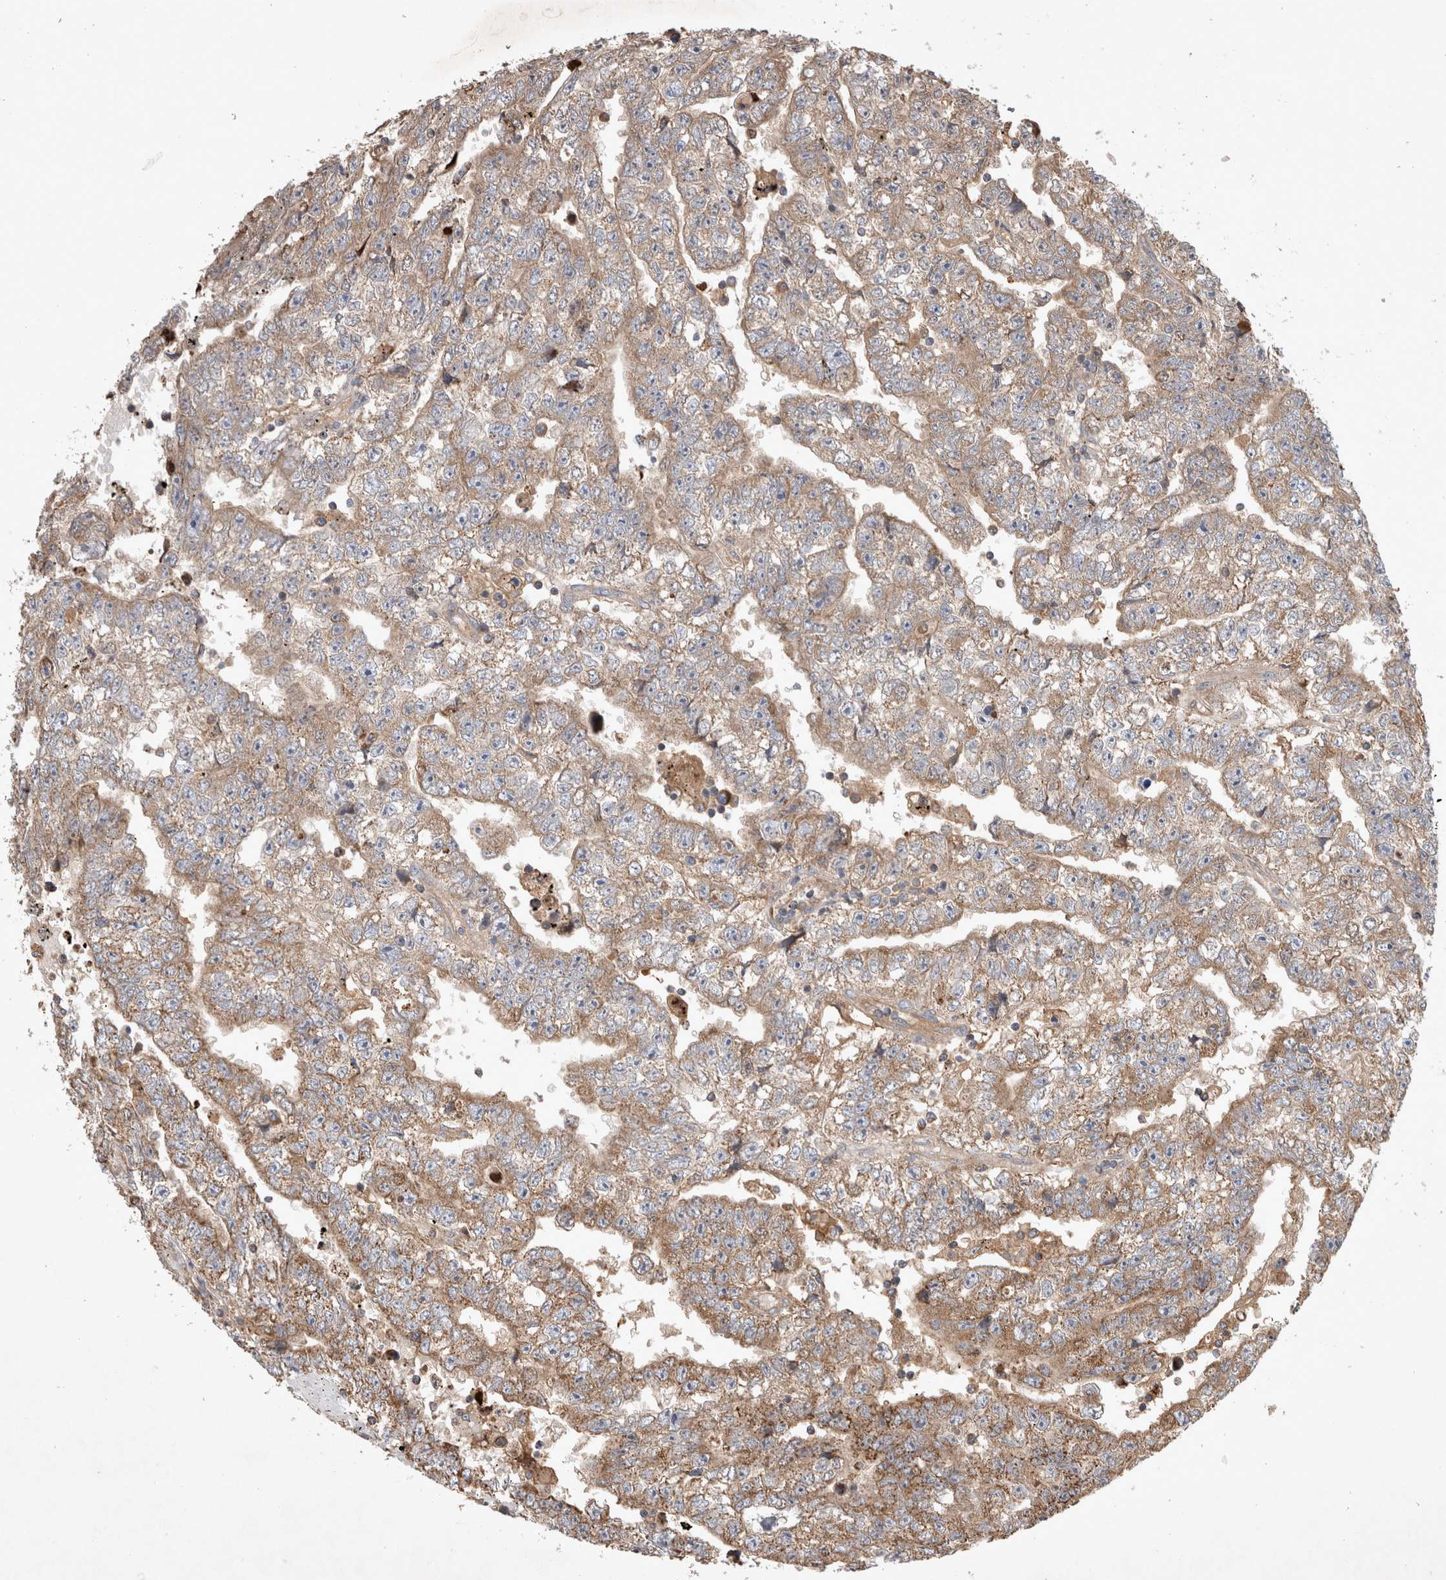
{"staining": {"intensity": "weak", "quantity": ">75%", "location": "cytoplasmic/membranous"}, "tissue": "testis cancer", "cell_type": "Tumor cells", "image_type": "cancer", "snomed": [{"axis": "morphology", "description": "Carcinoma, Embryonal, NOS"}, {"axis": "topography", "description": "Testis"}], "caption": "DAB immunohistochemical staining of embryonal carcinoma (testis) shows weak cytoplasmic/membranous protein staining in approximately >75% of tumor cells.", "gene": "SERAC1", "patient": {"sex": "male", "age": 25}}